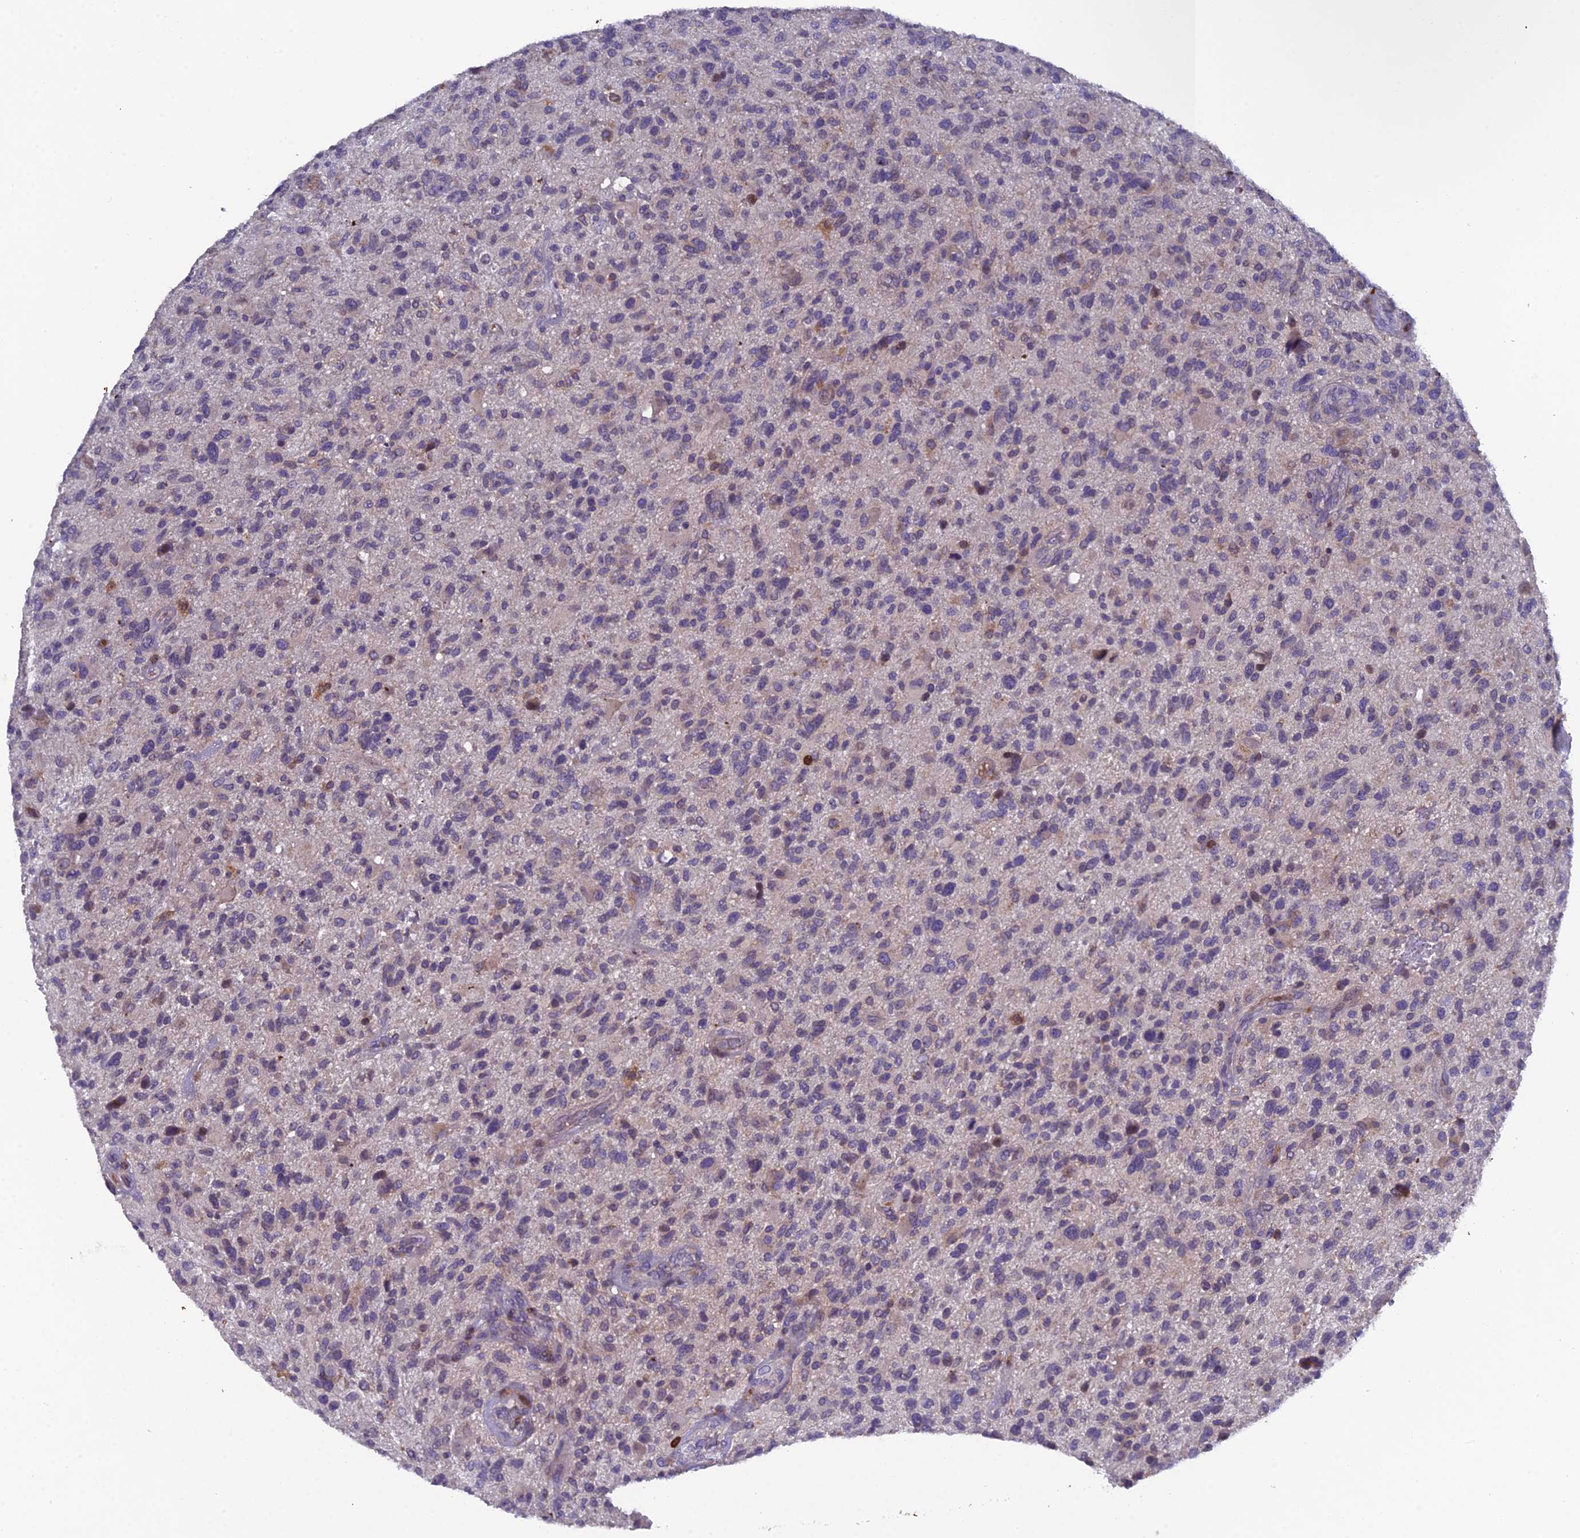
{"staining": {"intensity": "weak", "quantity": "<25%", "location": "cytoplasmic/membranous"}, "tissue": "glioma", "cell_type": "Tumor cells", "image_type": "cancer", "snomed": [{"axis": "morphology", "description": "Glioma, malignant, High grade"}, {"axis": "topography", "description": "Brain"}], "caption": "IHC image of neoplastic tissue: malignant glioma (high-grade) stained with DAB (3,3'-diaminobenzidine) reveals no significant protein expression in tumor cells. Nuclei are stained in blue.", "gene": "GALK2", "patient": {"sex": "male", "age": 47}}